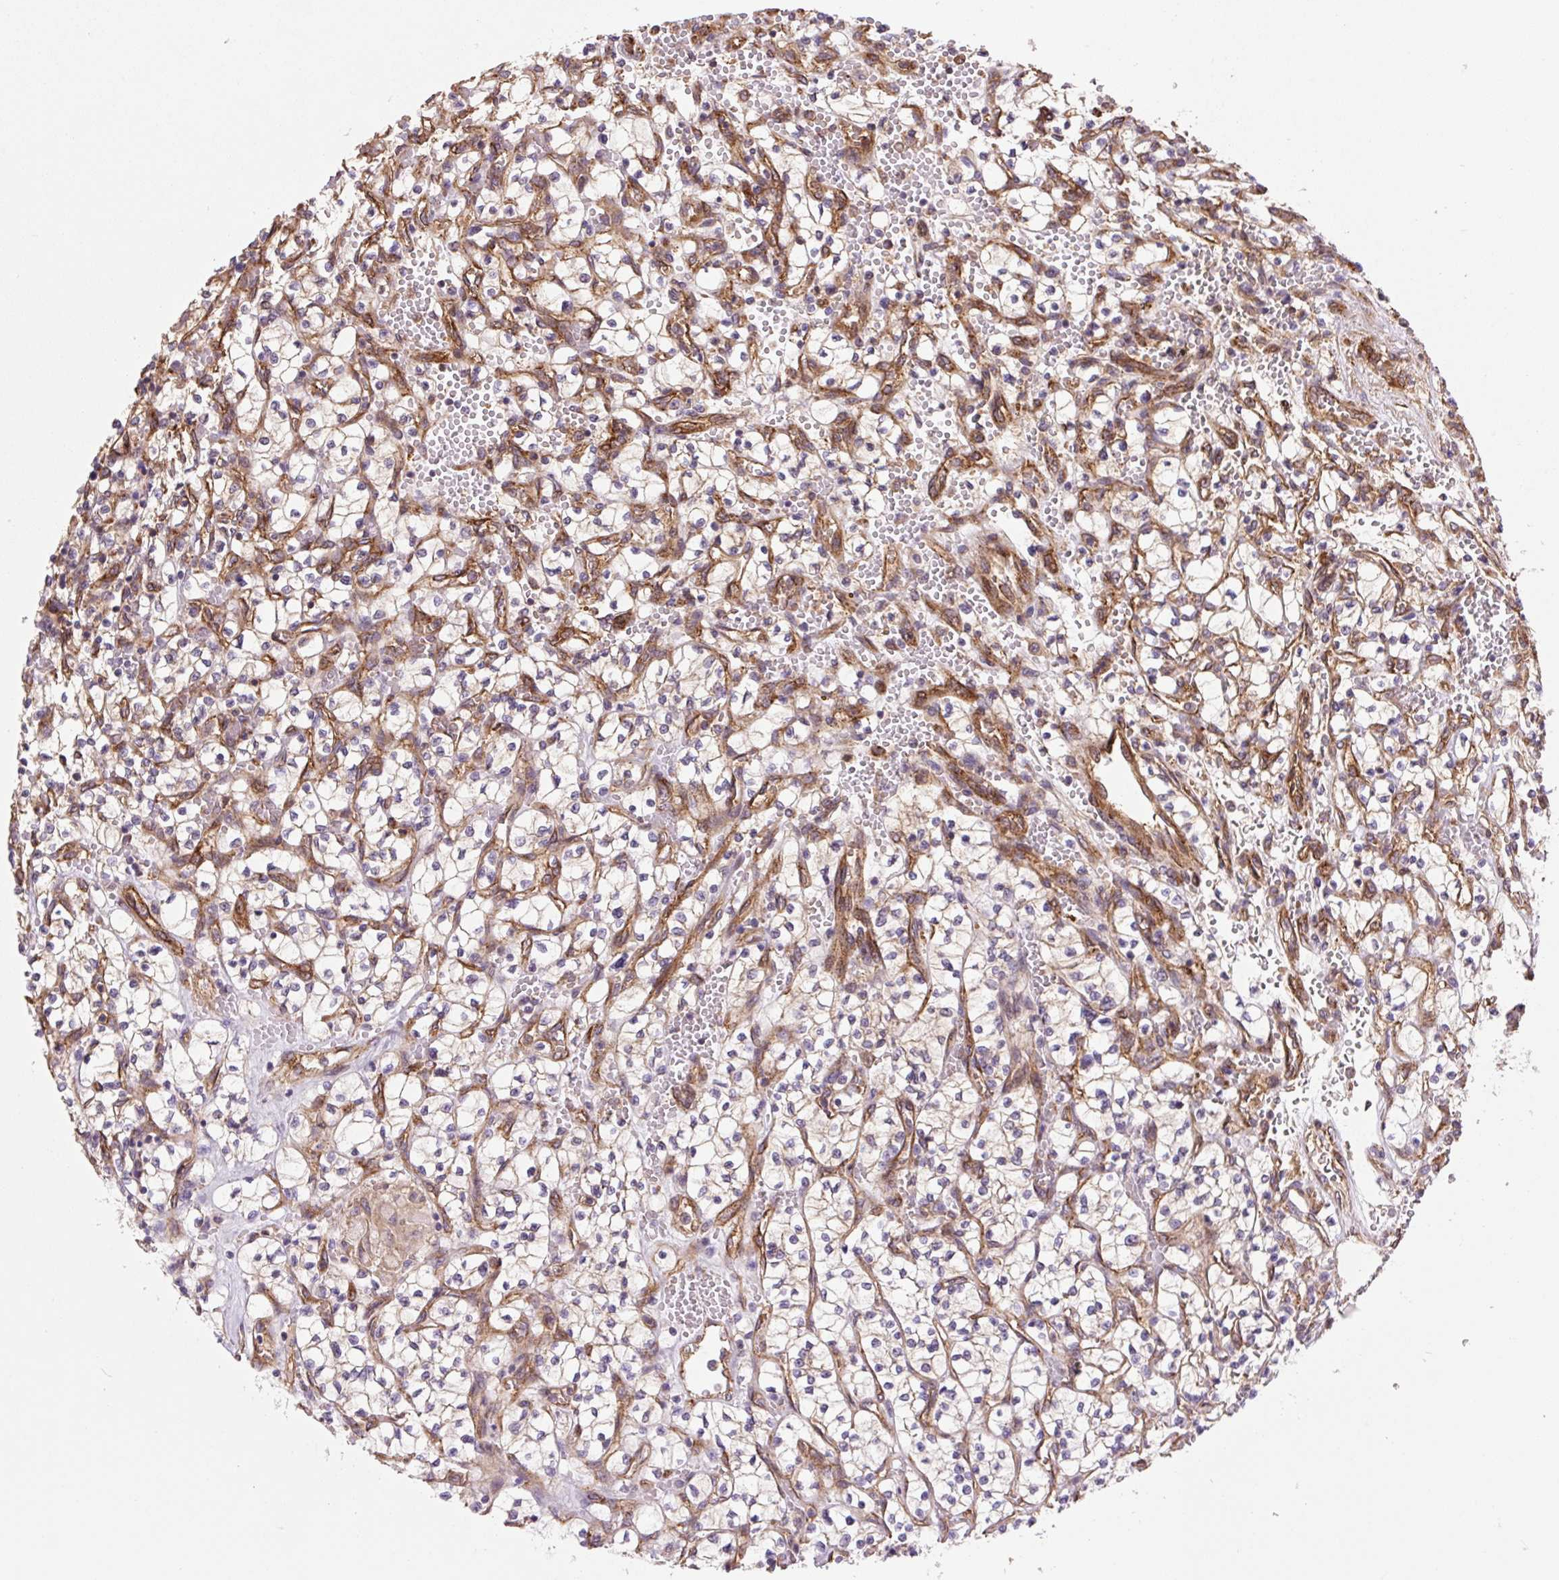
{"staining": {"intensity": "weak", "quantity": ">75%", "location": "cytoplasmic/membranous"}, "tissue": "renal cancer", "cell_type": "Tumor cells", "image_type": "cancer", "snomed": [{"axis": "morphology", "description": "Adenocarcinoma, NOS"}, {"axis": "topography", "description": "Kidney"}], "caption": "A brown stain labels weak cytoplasmic/membranous staining of a protein in renal cancer tumor cells.", "gene": "SEPTIN10", "patient": {"sex": "female", "age": 64}}